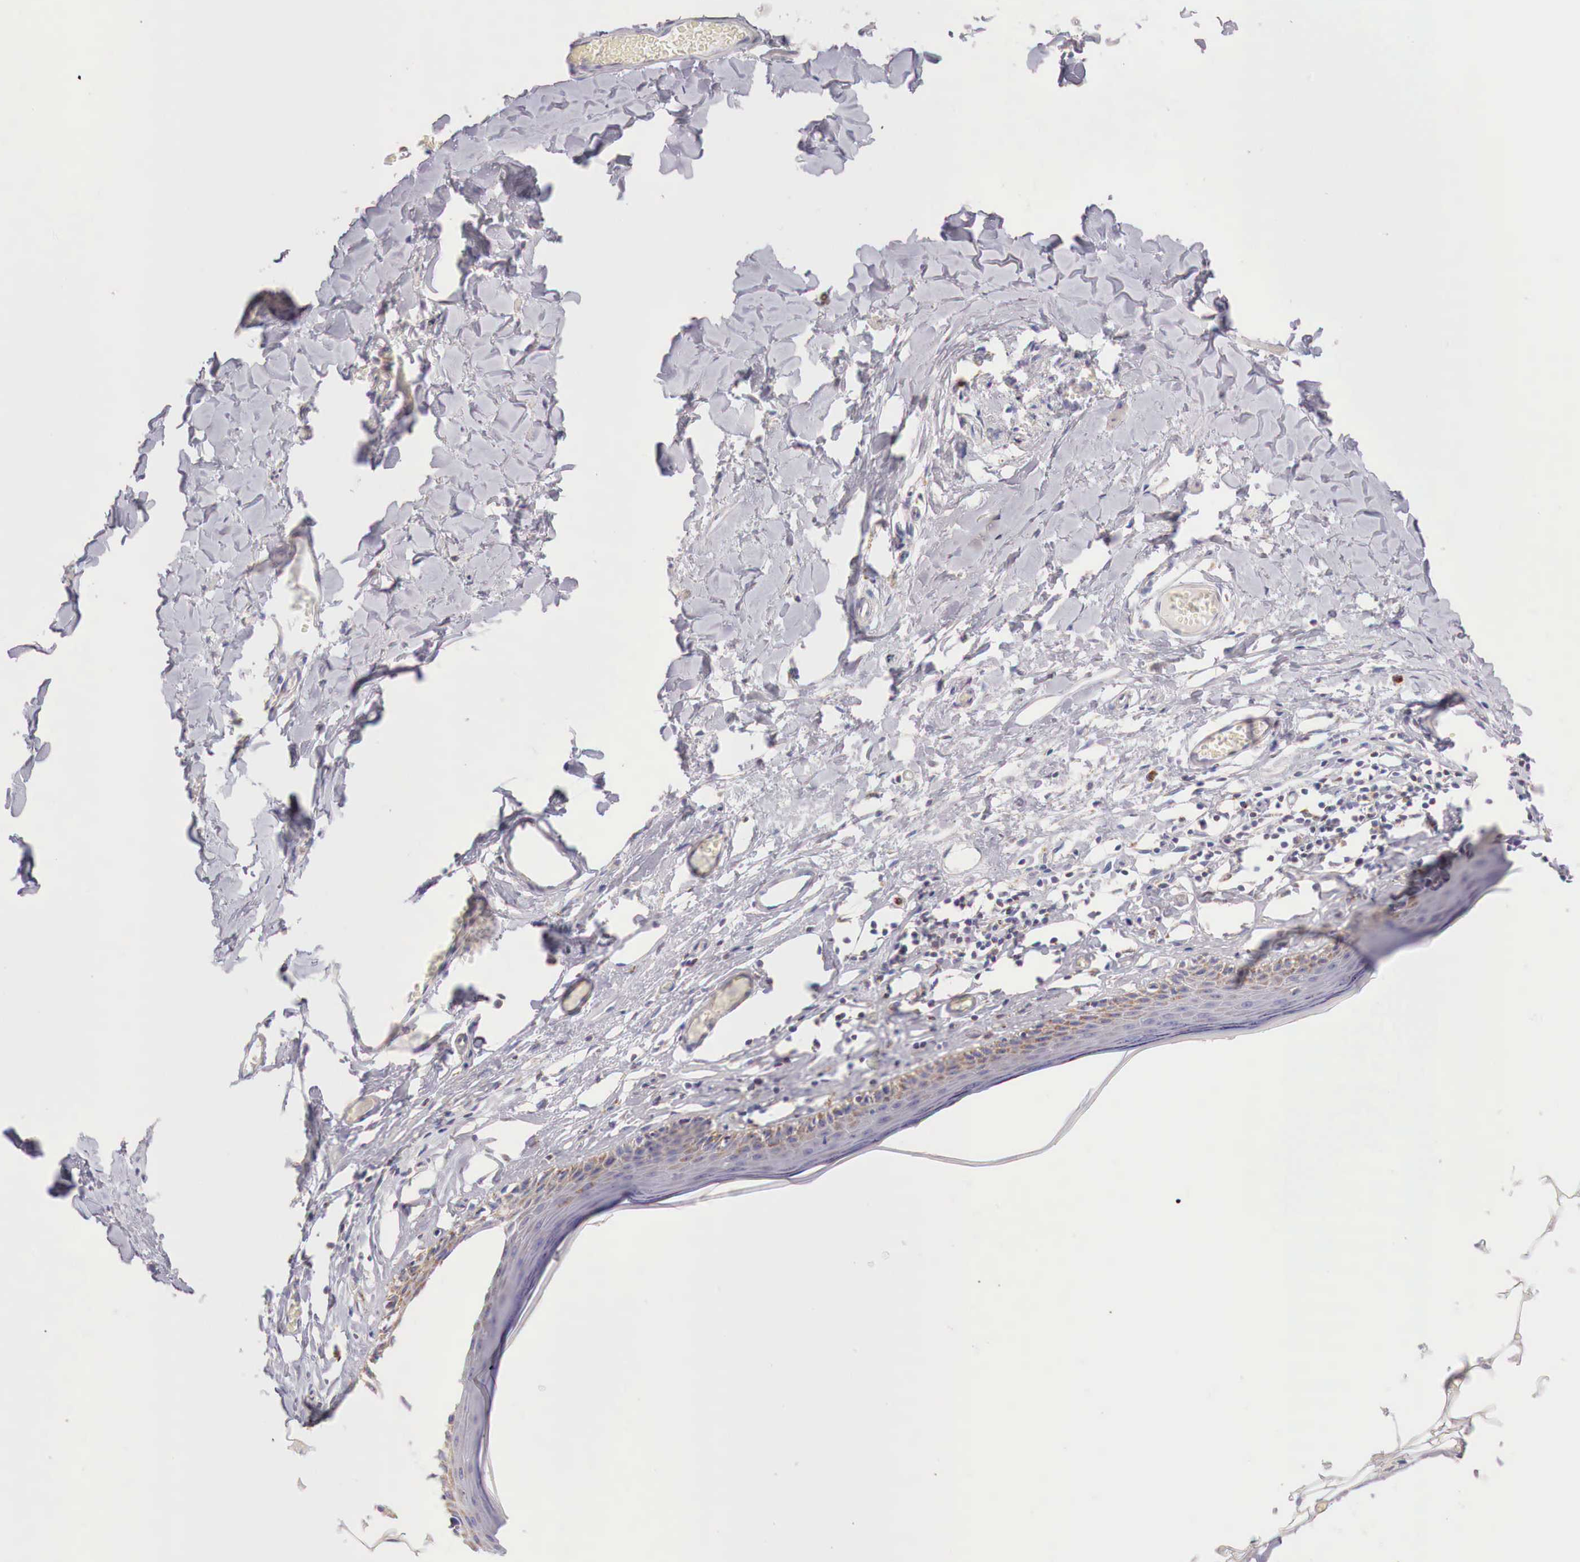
{"staining": {"intensity": "moderate", "quantity": "25%-75%", "location": "cytoplasmic/membranous"}, "tissue": "skin", "cell_type": "Epidermal cells", "image_type": "normal", "snomed": [{"axis": "morphology", "description": "Normal tissue, NOS"}, {"axis": "topography", "description": "Vascular tissue"}, {"axis": "topography", "description": "Vulva"}, {"axis": "topography", "description": "Peripheral nerve tissue"}], "caption": "Protein staining exhibits moderate cytoplasmic/membranous positivity in about 25%-75% of epidermal cells in normal skin.", "gene": "IDH3G", "patient": {"sex": "female", "age": 86}}